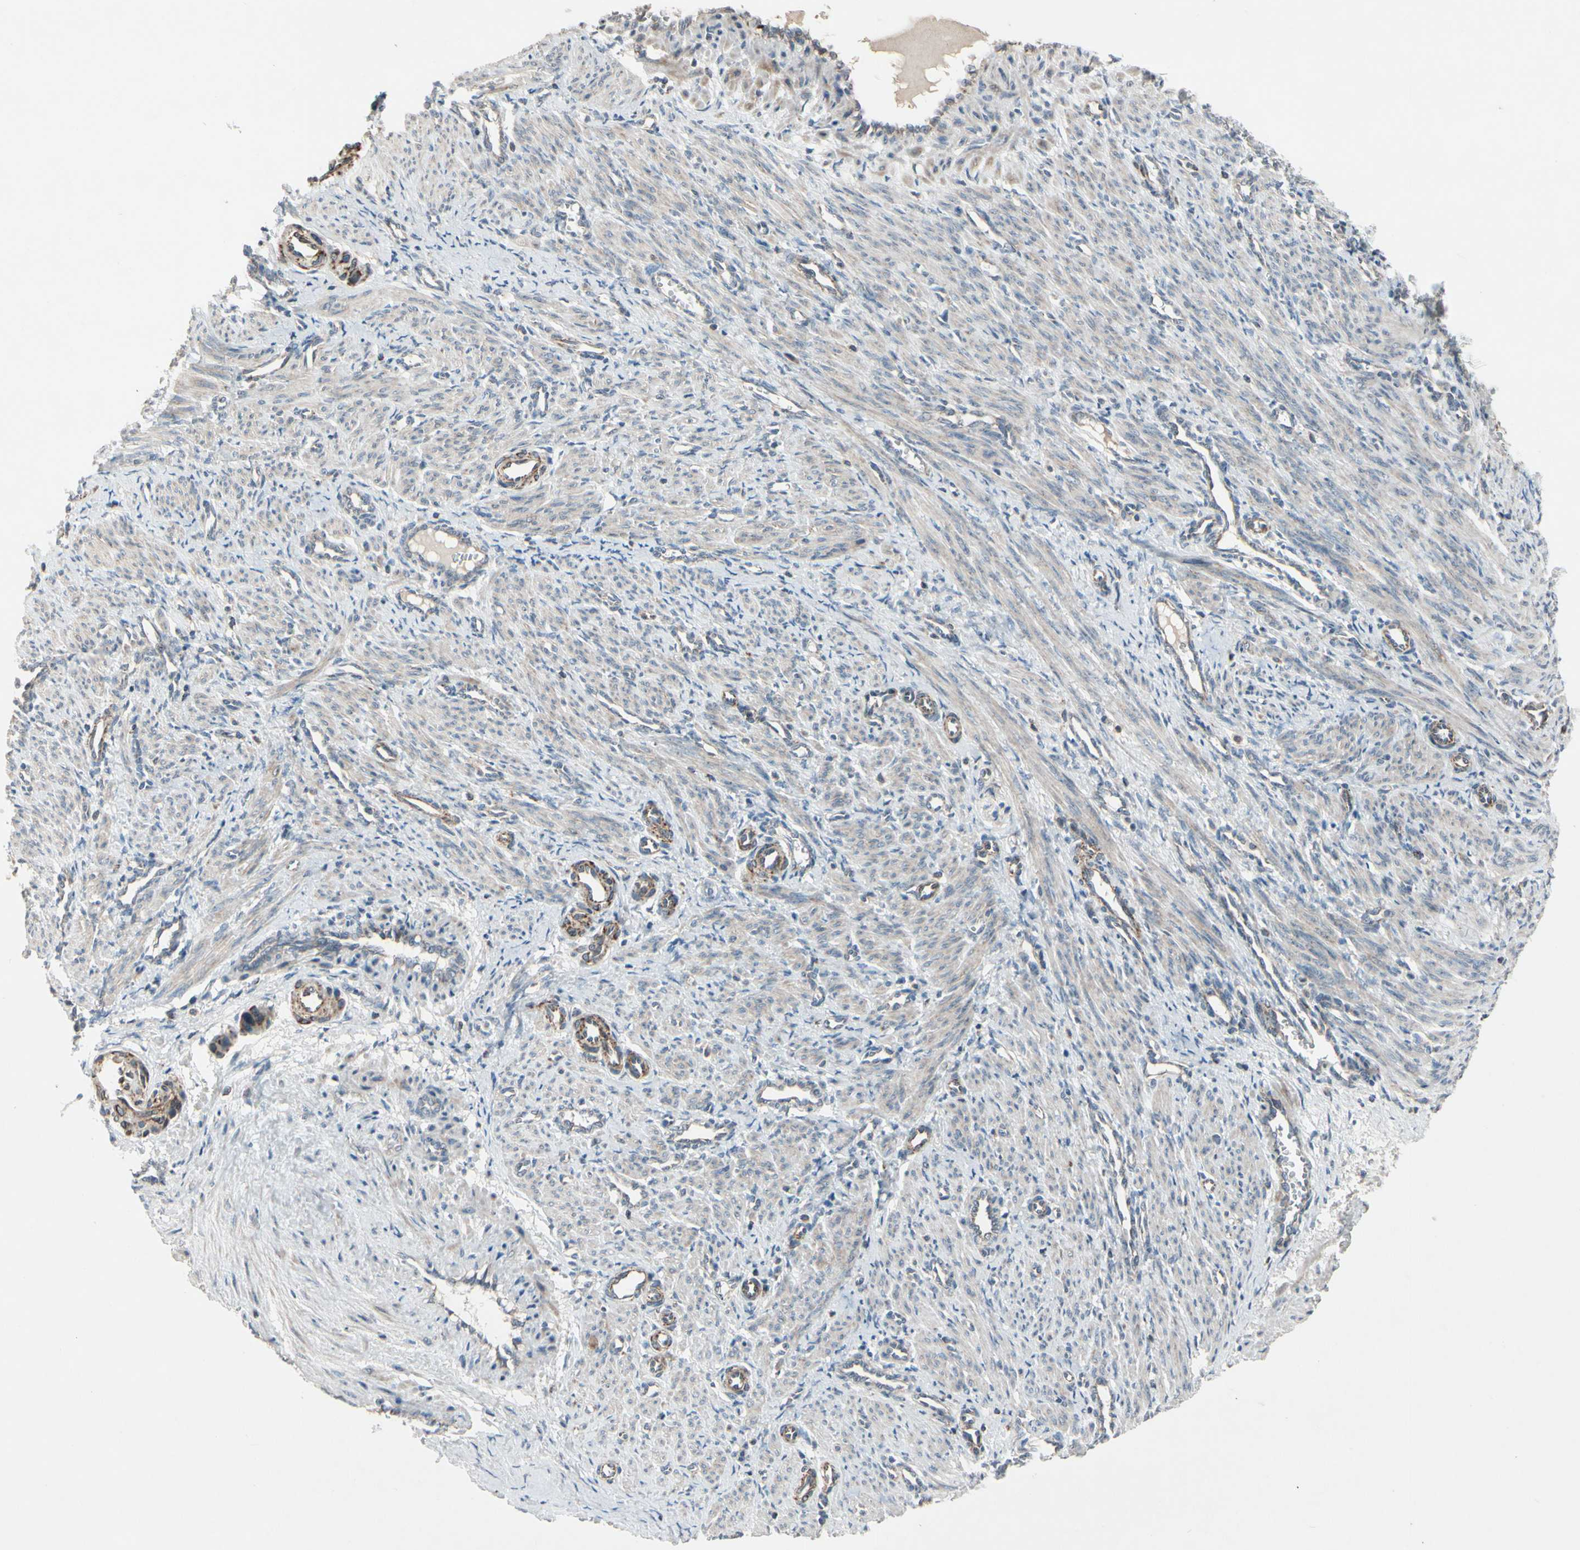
{"staining": {"intensity": "weak", "quantity": "25%-75%", "location": "cytoplasmic/membranous"}, "tissue": "smooth muscle", "cell_type": "Smooth muscle cells", "image_type": "normal", "snomed": [{"axis": "morphology", "description": "Normal tissue, NOS"}, {"axis": "topography", "description": "Endometrium"}], "caption": "Protein analysis of unremarkable smooth muscle demonstrates weak cytoplasmic/membranous staining in approximately 25%-75% of smooth muscle cells.", "gene": "CPT1A", "patient": {"sex": "female", "age": 33}}